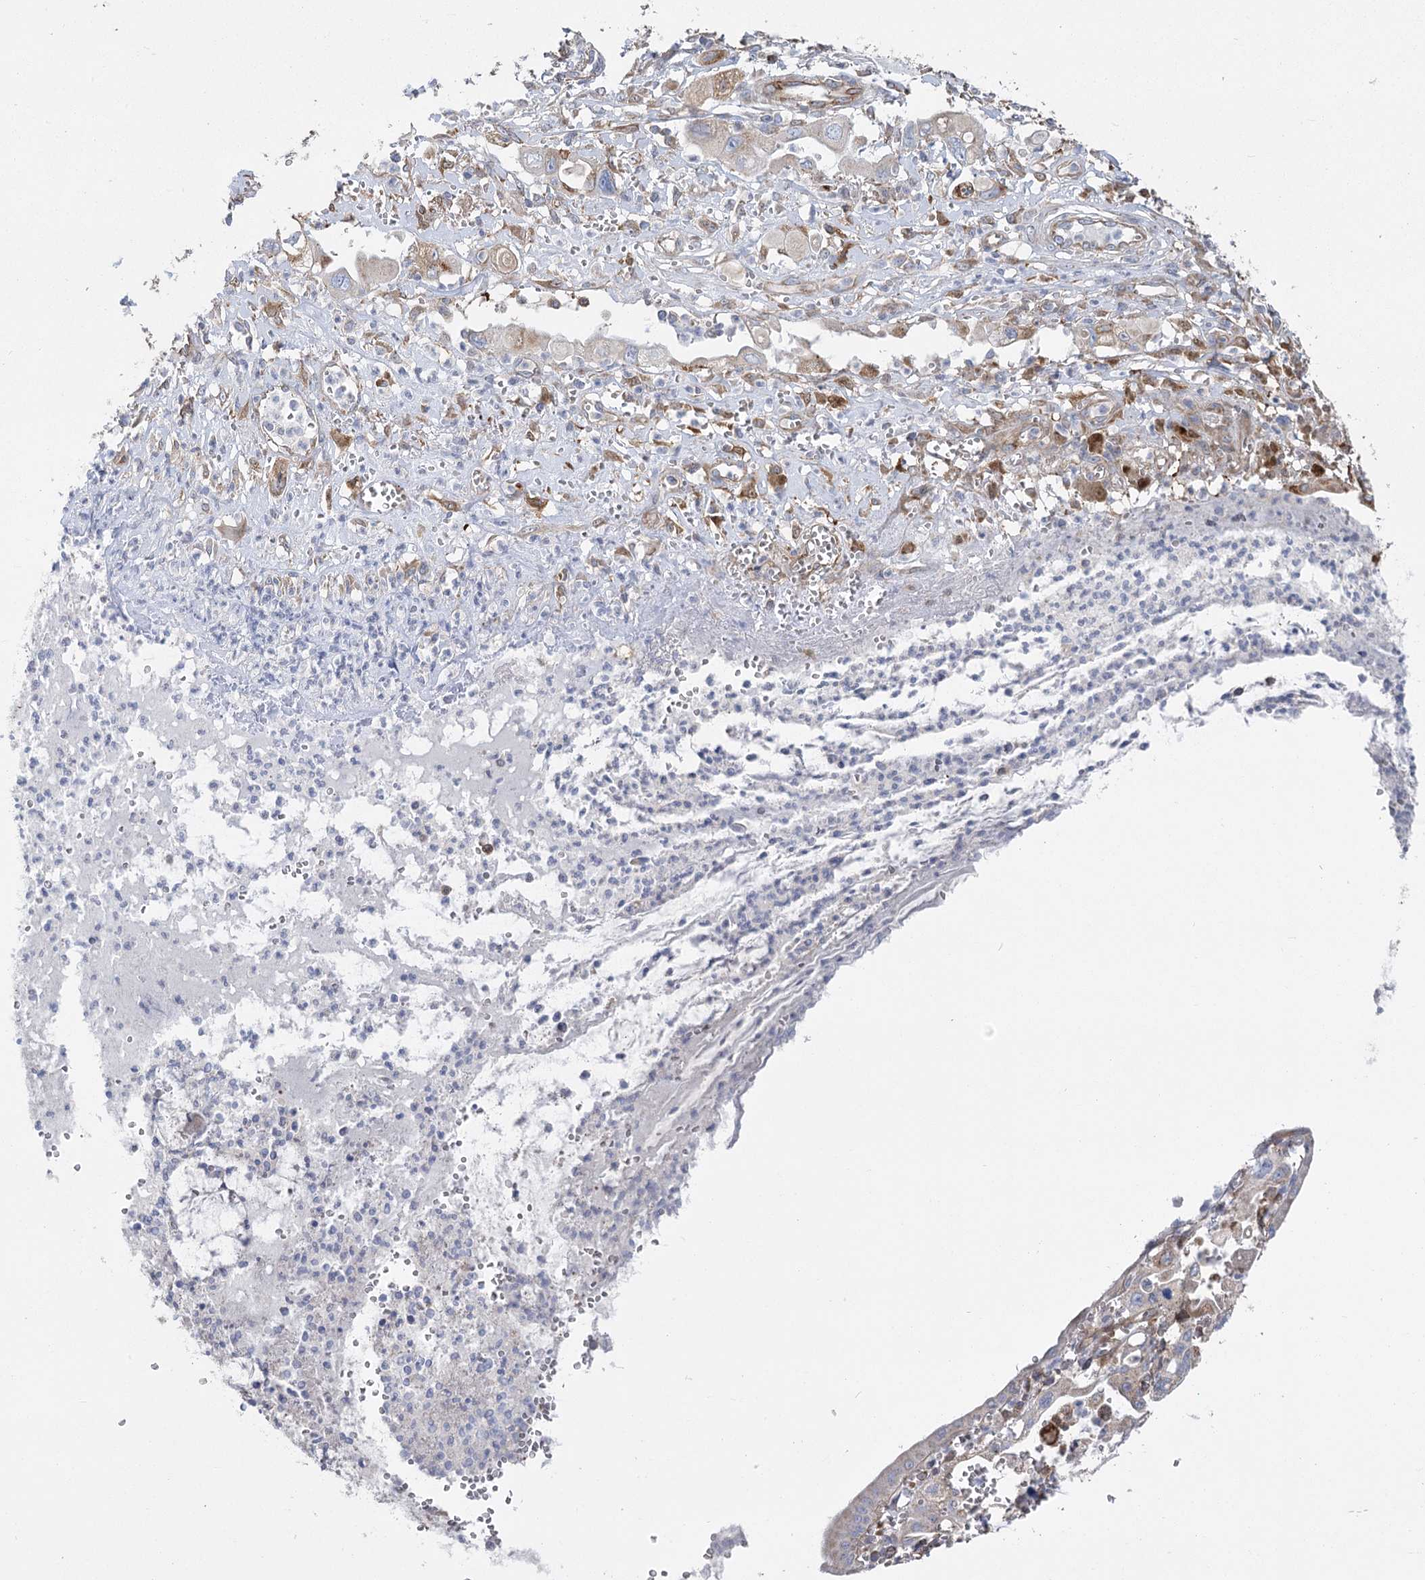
{"staining": {"intensity": "negative", "quantity": "none", "location": "none"}, "tissue": "pancreatic cancer", "cell_type": "Tumor cells", "image_type": "cancer", "snomed": [{"axis": "morphology", "description": "Adenocarcinoma, NOS"}, {"axis": "topography", "description": "Pancreas"}], "caption": "Photomicrograph shows no protein staining in tumor cells of pancreatic adenocarcinoma tissue.", "gene": "RMDN2", "patient": {"sex": "male", "age": 68}}